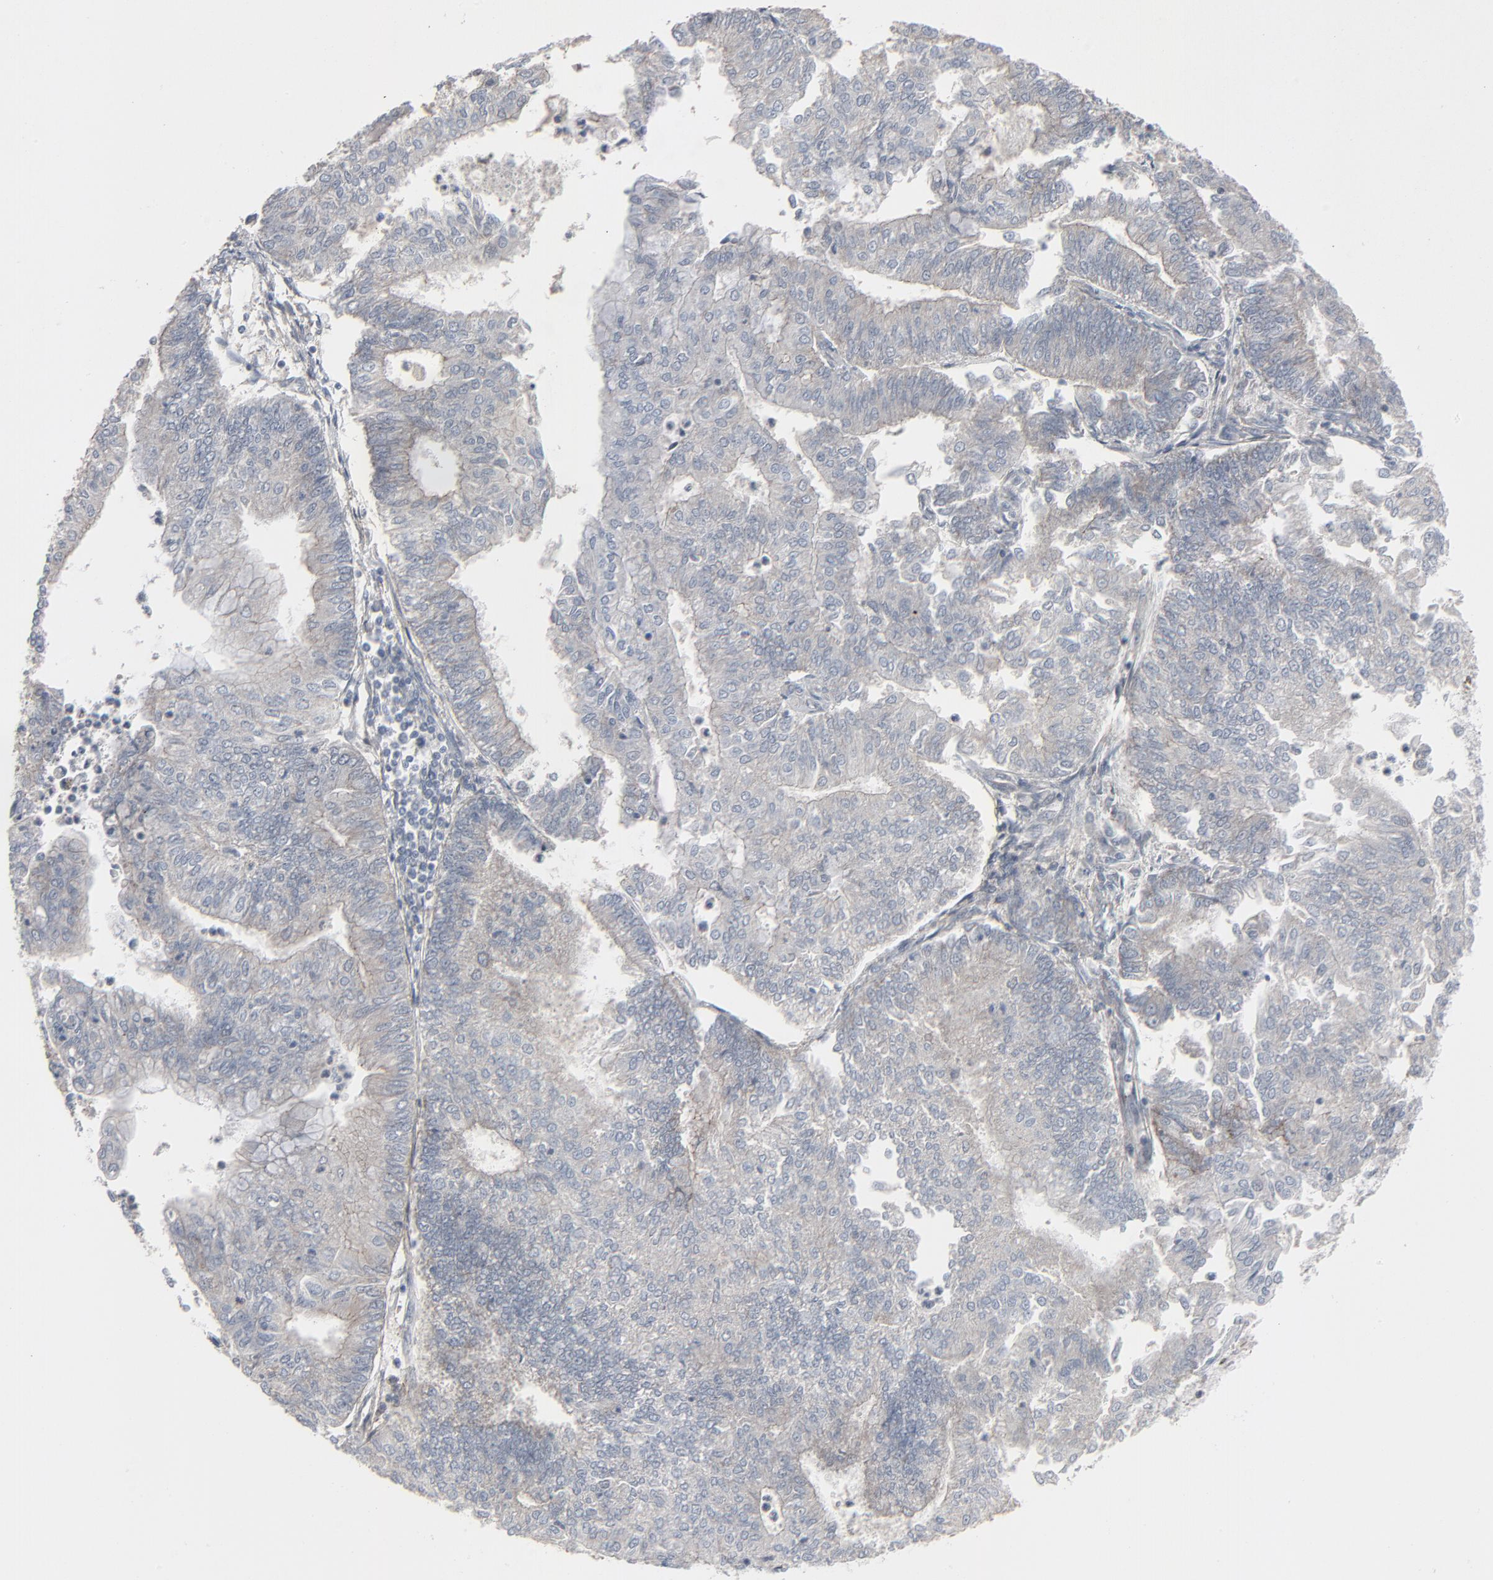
{"staining": {"intensity": "negative", "quantity": "none", "location": "none"}, "tissue": "endometrial cancer", "cell_type": "Tumor cells", "image_type": "cancer", "snomed": [{"axis": "morphology", "description": "Adenocarcinoma, NOS"}, {"axis": "topography", "description": "Endometrium"}], "caption": "The image reveals no staining of tumor cells in endometrial cancer (adenocarcinoma).", "gene": "NEUROD1", "patient": {"sex": "female", "age": 59}}